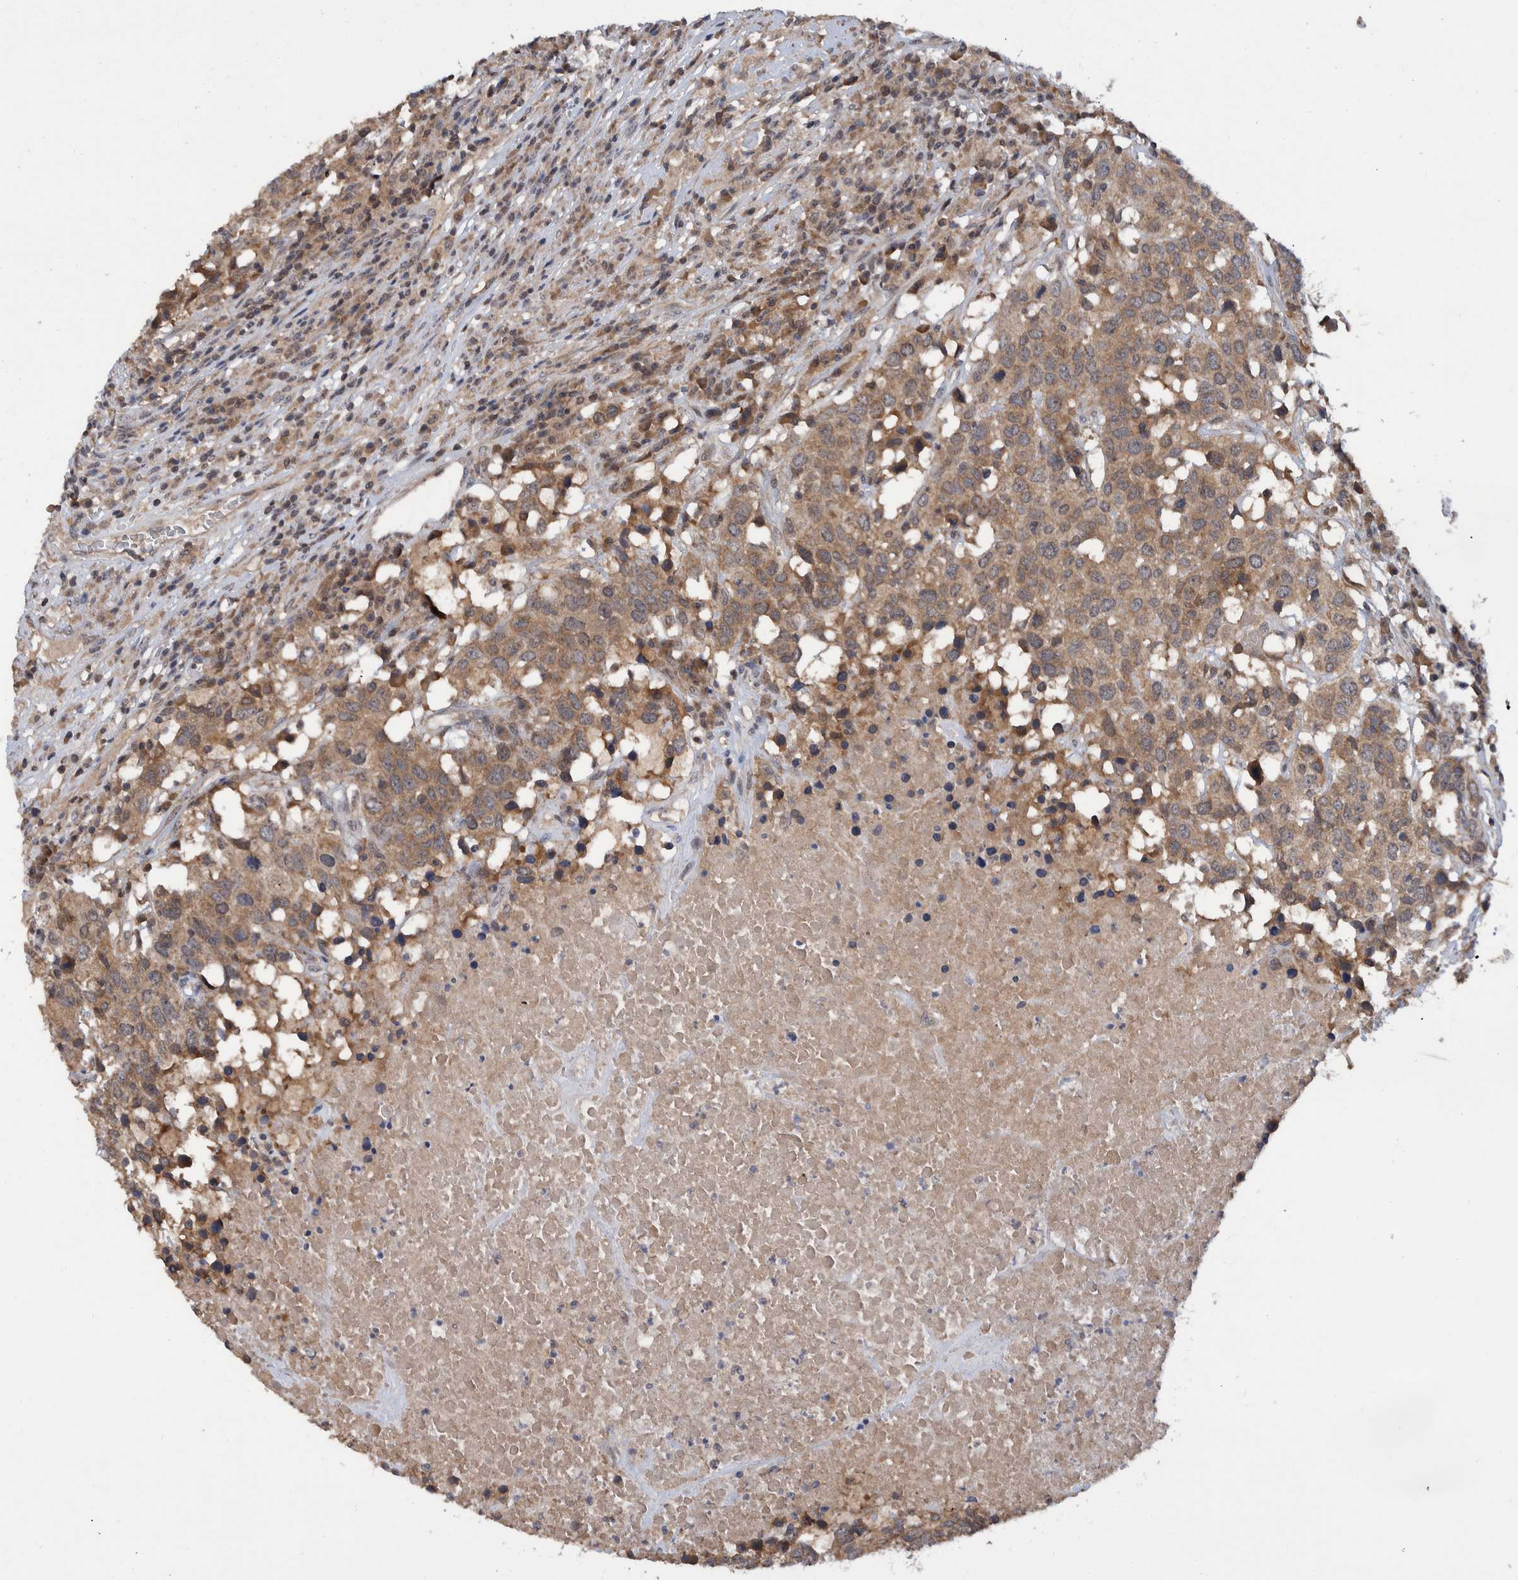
{"staining": {"intensity": "moderate", "quantity": ">75%", "location": "cytoplasmic/membranous"}, "tissue": "head and neck cancer", "cell_type": "Tumor cells", "image_type": "cancer", "snomed": [{"axis": "morphology", "description": "Squamous cell carcinoma, NOS"}, {"axis": "topography", "description": "Head-Neck"}], "caption": "Head and neck cancer was stained to show a protein in brown. There is medium levels of moderate cytoplasmic/membranous positivity in about >75% of tumor cells. The protein of interest is shown in brown color, while the nuclei are stained blue.", "gene": "PLPBP", "patient": {"sex": "male", "age": 66}}